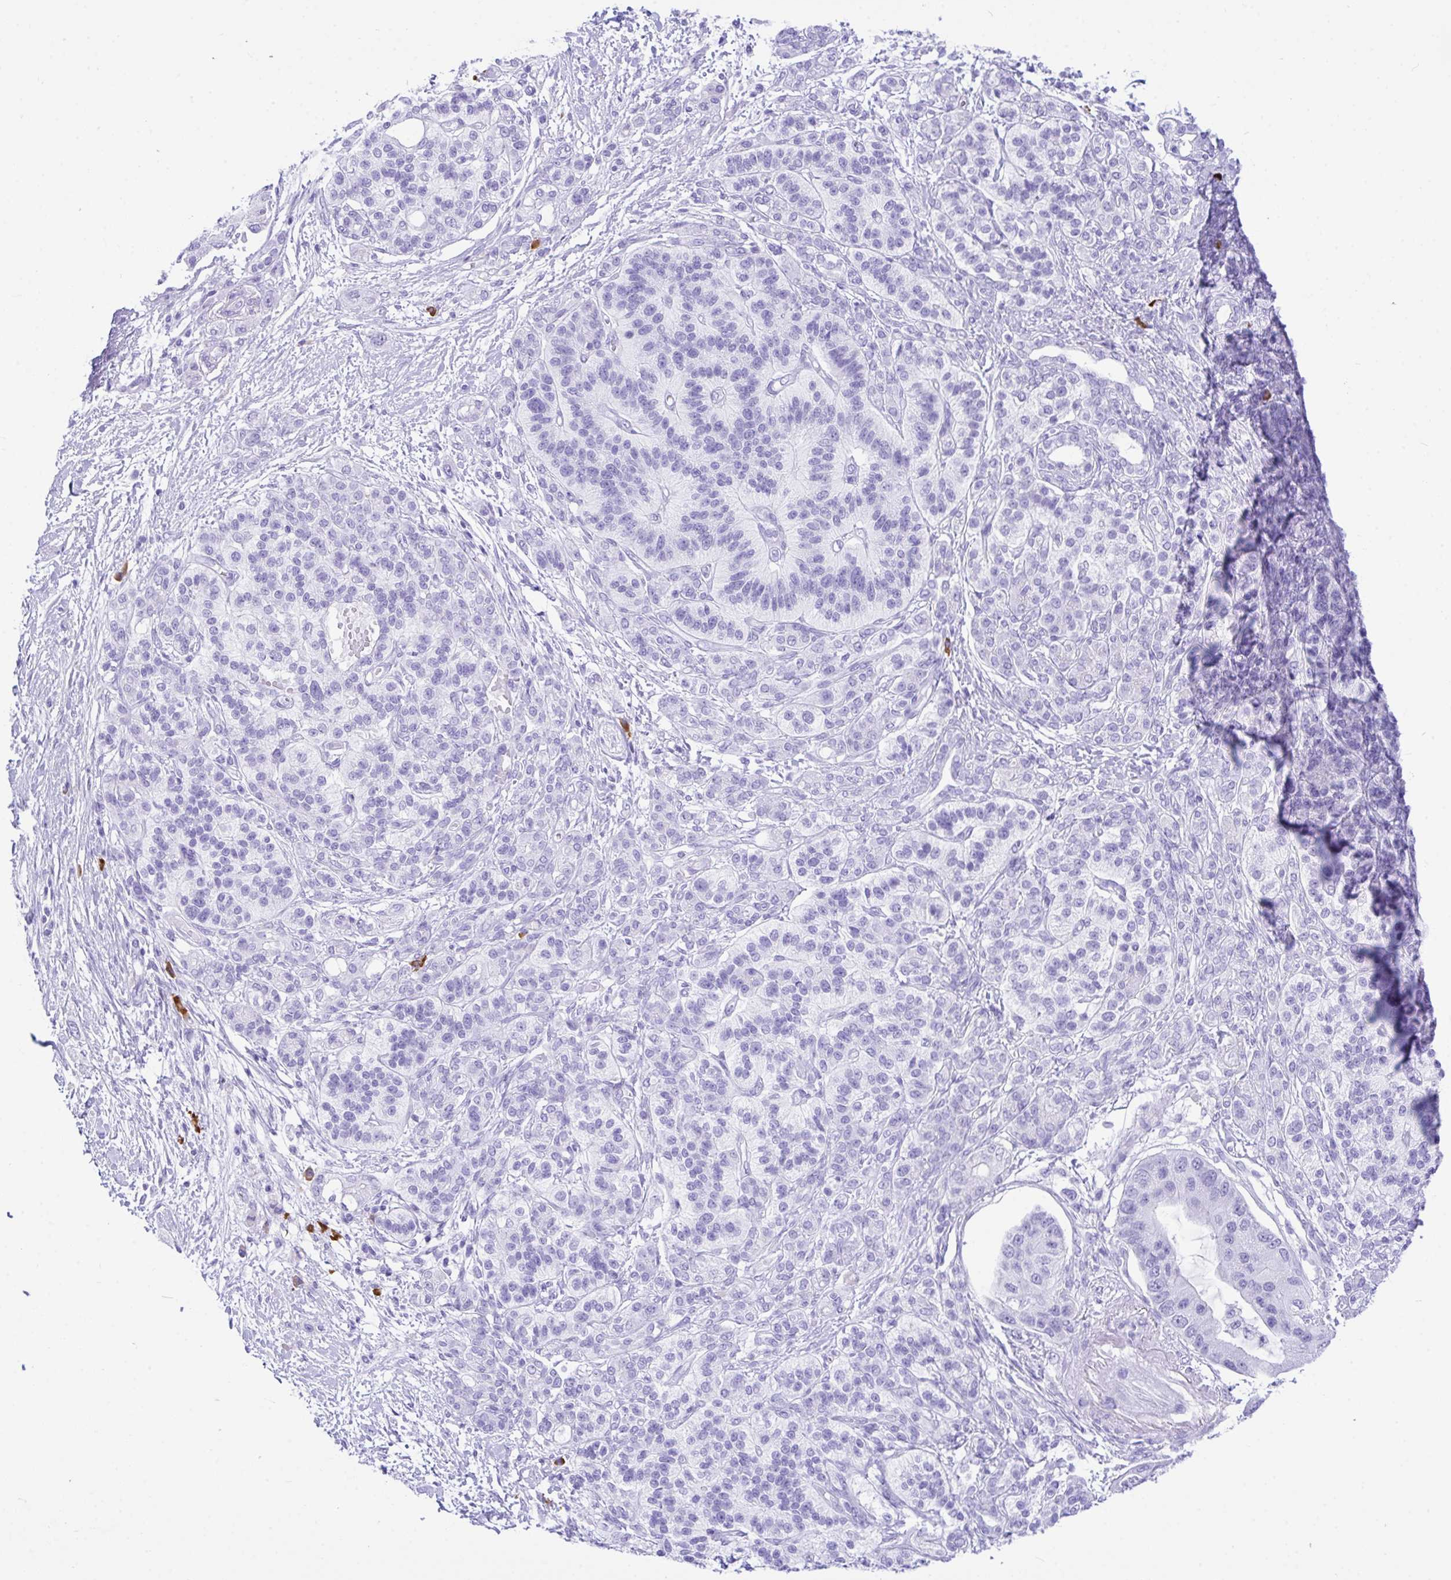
{"staining": {"intensity": "negative", "quantity": "none", "location": "none"}, "tissue": "pancreatic cancer", "cell_type": "Tumor cells", "image_type": "cancer", "snomed": [{"axis": "morphology", "description": "Adenocarcinoma, NOS"}, {"axis": "topography", "description": "Pancreas"}], "caption": "This is an IHC micrograph of human pancreatic cancer. There is no positivity in tumor cells.", "gene": "BEST4", "patient": {"sex": "male", "age": 57}}